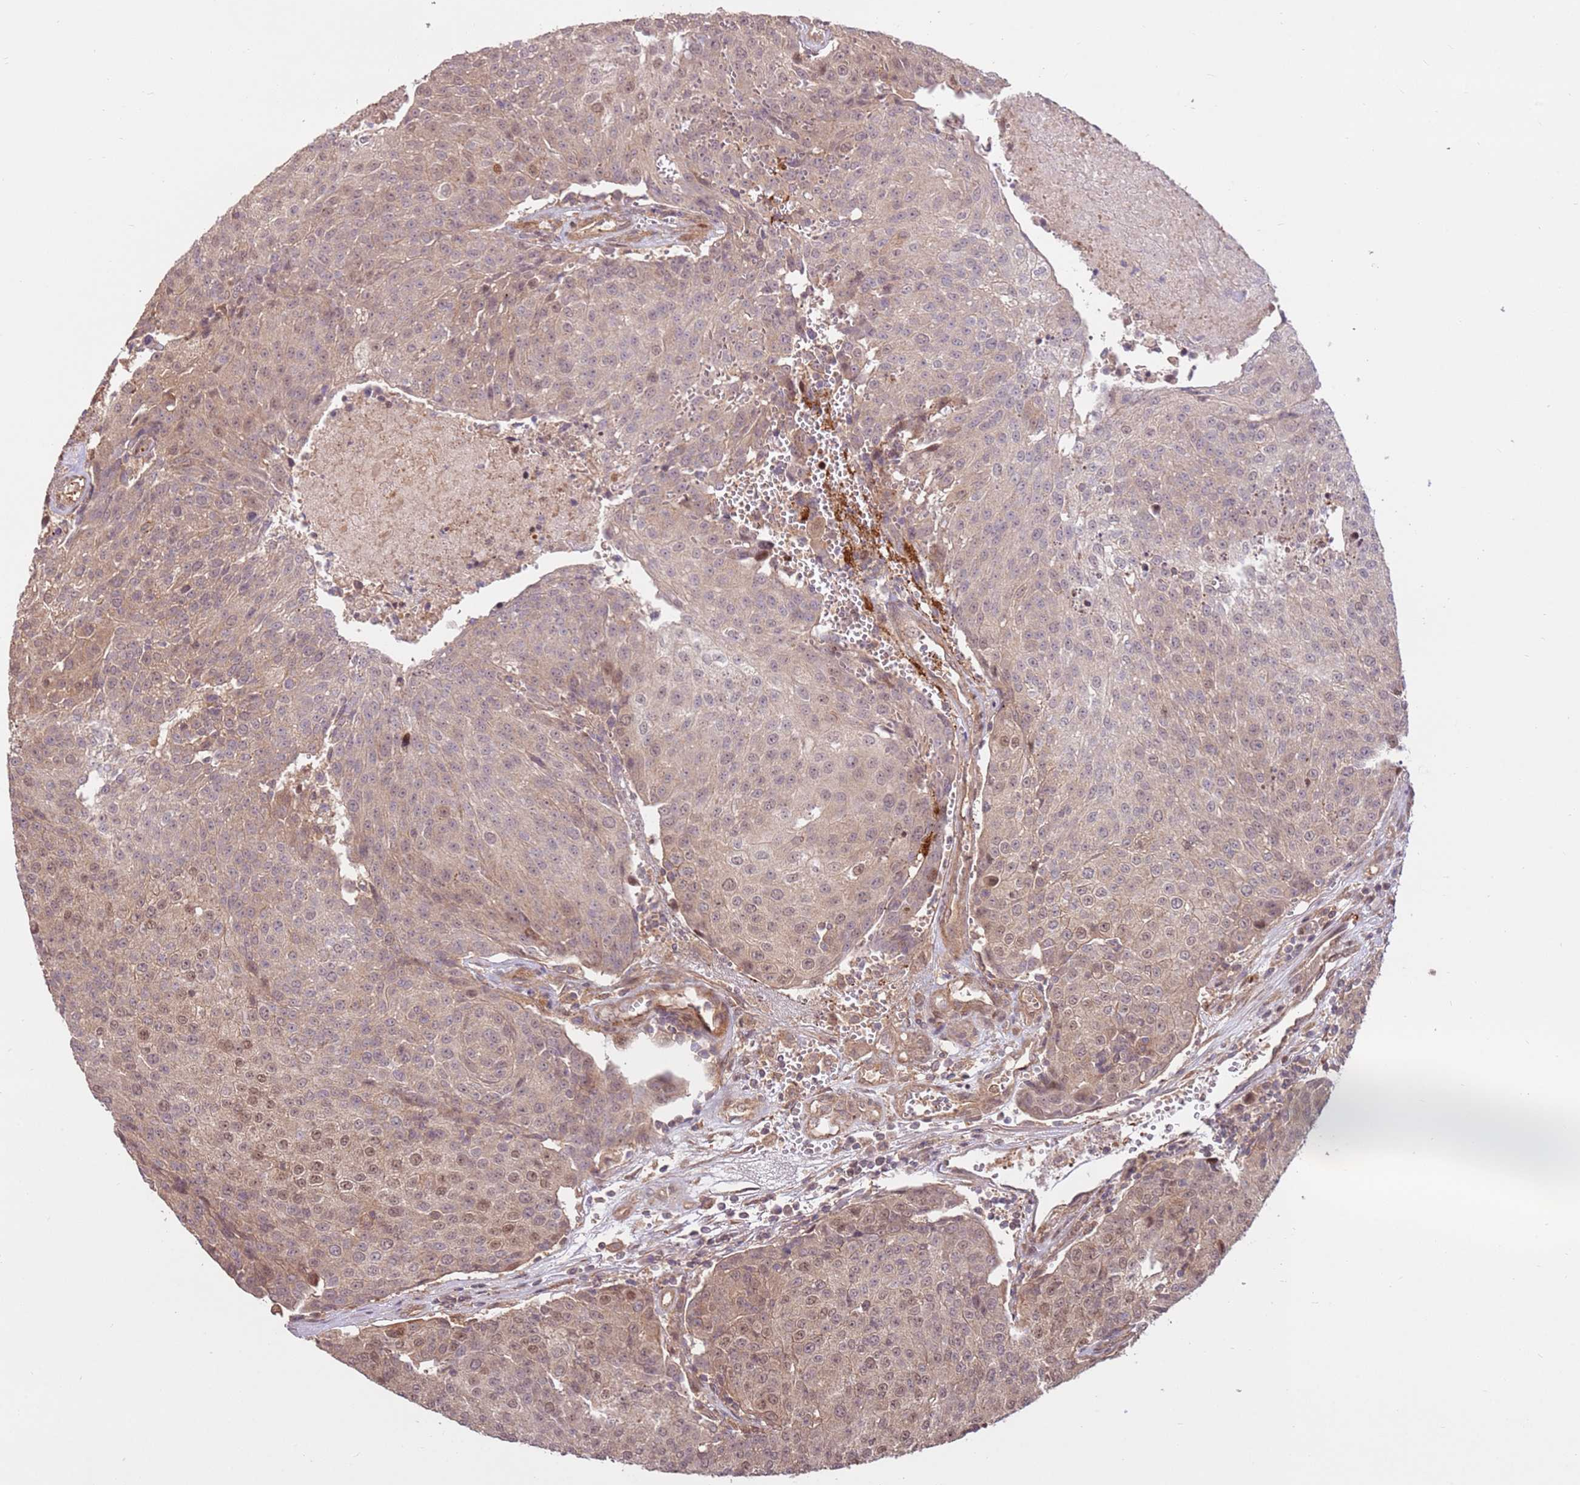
{"staining": {"intensity": "weak", "quantity": "25%-75%", "location": "nuclear"}, "tissue": "urothelial cancer", "cell_type": "Tumor cells", "image_type": "cancer", "snomed": [{"axis": "morphology", "description": "Urothelial carcinoma, High grade"}, {"axis": "topography", "description": "Urinary bladder"}], "caption": "Urothelial carcinoma (high-grade) stained for a protein displays weak nuclear positivity in tumor cells. The staining was performed using DAB to visualize the protein expression in brown, while the nuclei were stained in blue with hematoxylin (Magnification: 20x).", "gene": "CCDC112", "patient": {"sex": "female", "age": 85}}